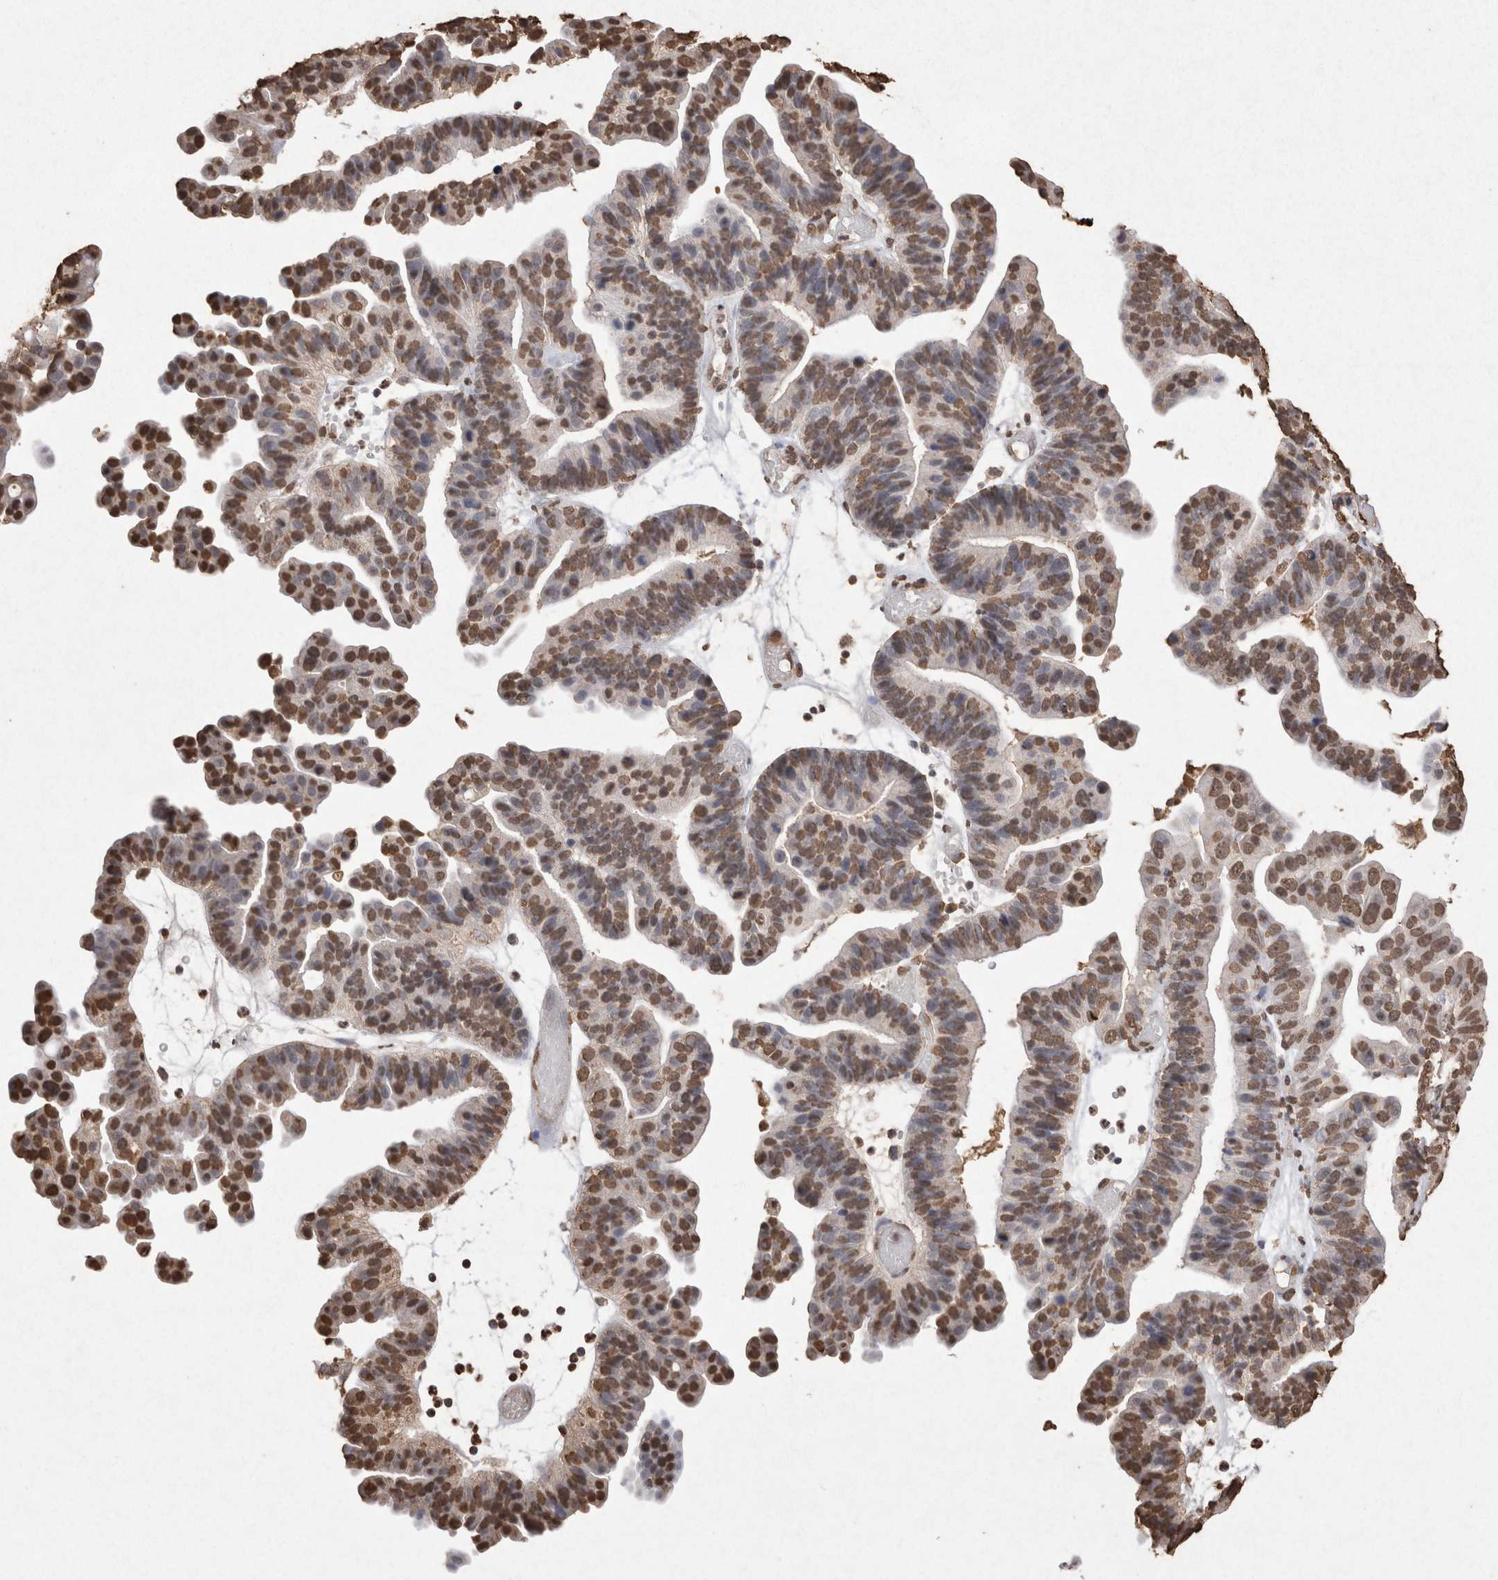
{"staining": {"intensity": "moderate", "quantity": "25%-75%", "location": "nuclear"}, "tissue": "ovarian cancer", "cell_type": "Tumor cells", "image_type": "cancer", "snomed": [{"axis": "morphology", "description": "Cystadenocarcinoma, serous, NOS"}, {"axis": "topography", "description": "Ovary"}], "caption": "A medium amount of moderate nuclear staining is identified in approximately 25%-75% of tumor cells in ovarian cancer tissue. (DAB (3,3'-diaminobenzidine) IHC, brown staining for protein, blue staining for nuclei).", "gene": "POU5F1", "patient": {"sex": "female", "age": 56}}